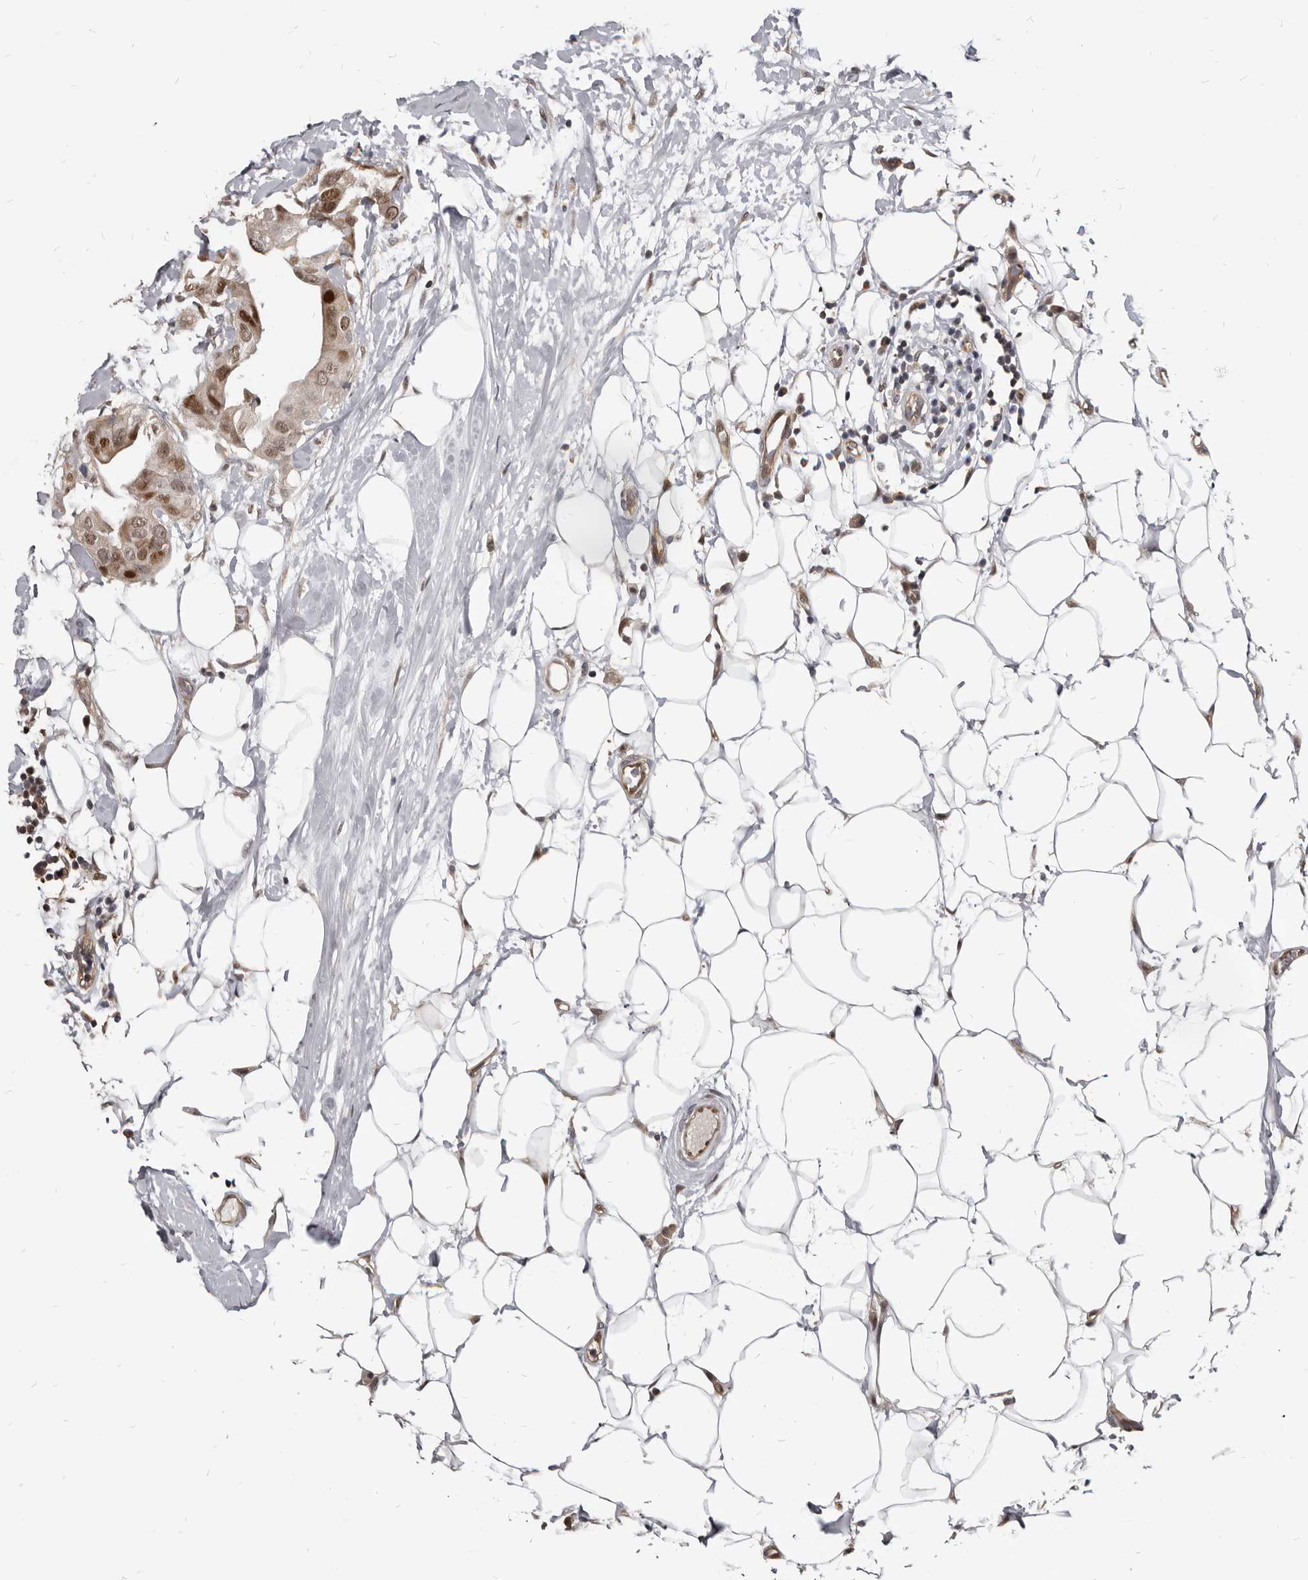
{"staining": {"intensity": "moderate", "quantity": ">75%", "location": "nuclear"}, "tissue": "breast cancer", "cell_type": "Tumor cells", "image_type": "cancer", "snomed": [{"axis": "morphology", "description": "Duct carcinoma"}, {"axis": "topography", "description": "Breast"}], "caption": "IHC photomicrograph of neoplastic tissue: breast cancer (intraductal carcinoma) stained using immunohistochemistry (IHC) exhibits medium levels of moderate protein expression localized specifically in the nuclear of tumor cells, appearing as a nuclear brown color.", "gene": "ATF5", "patient": {"sex": "female", "age": 40}}